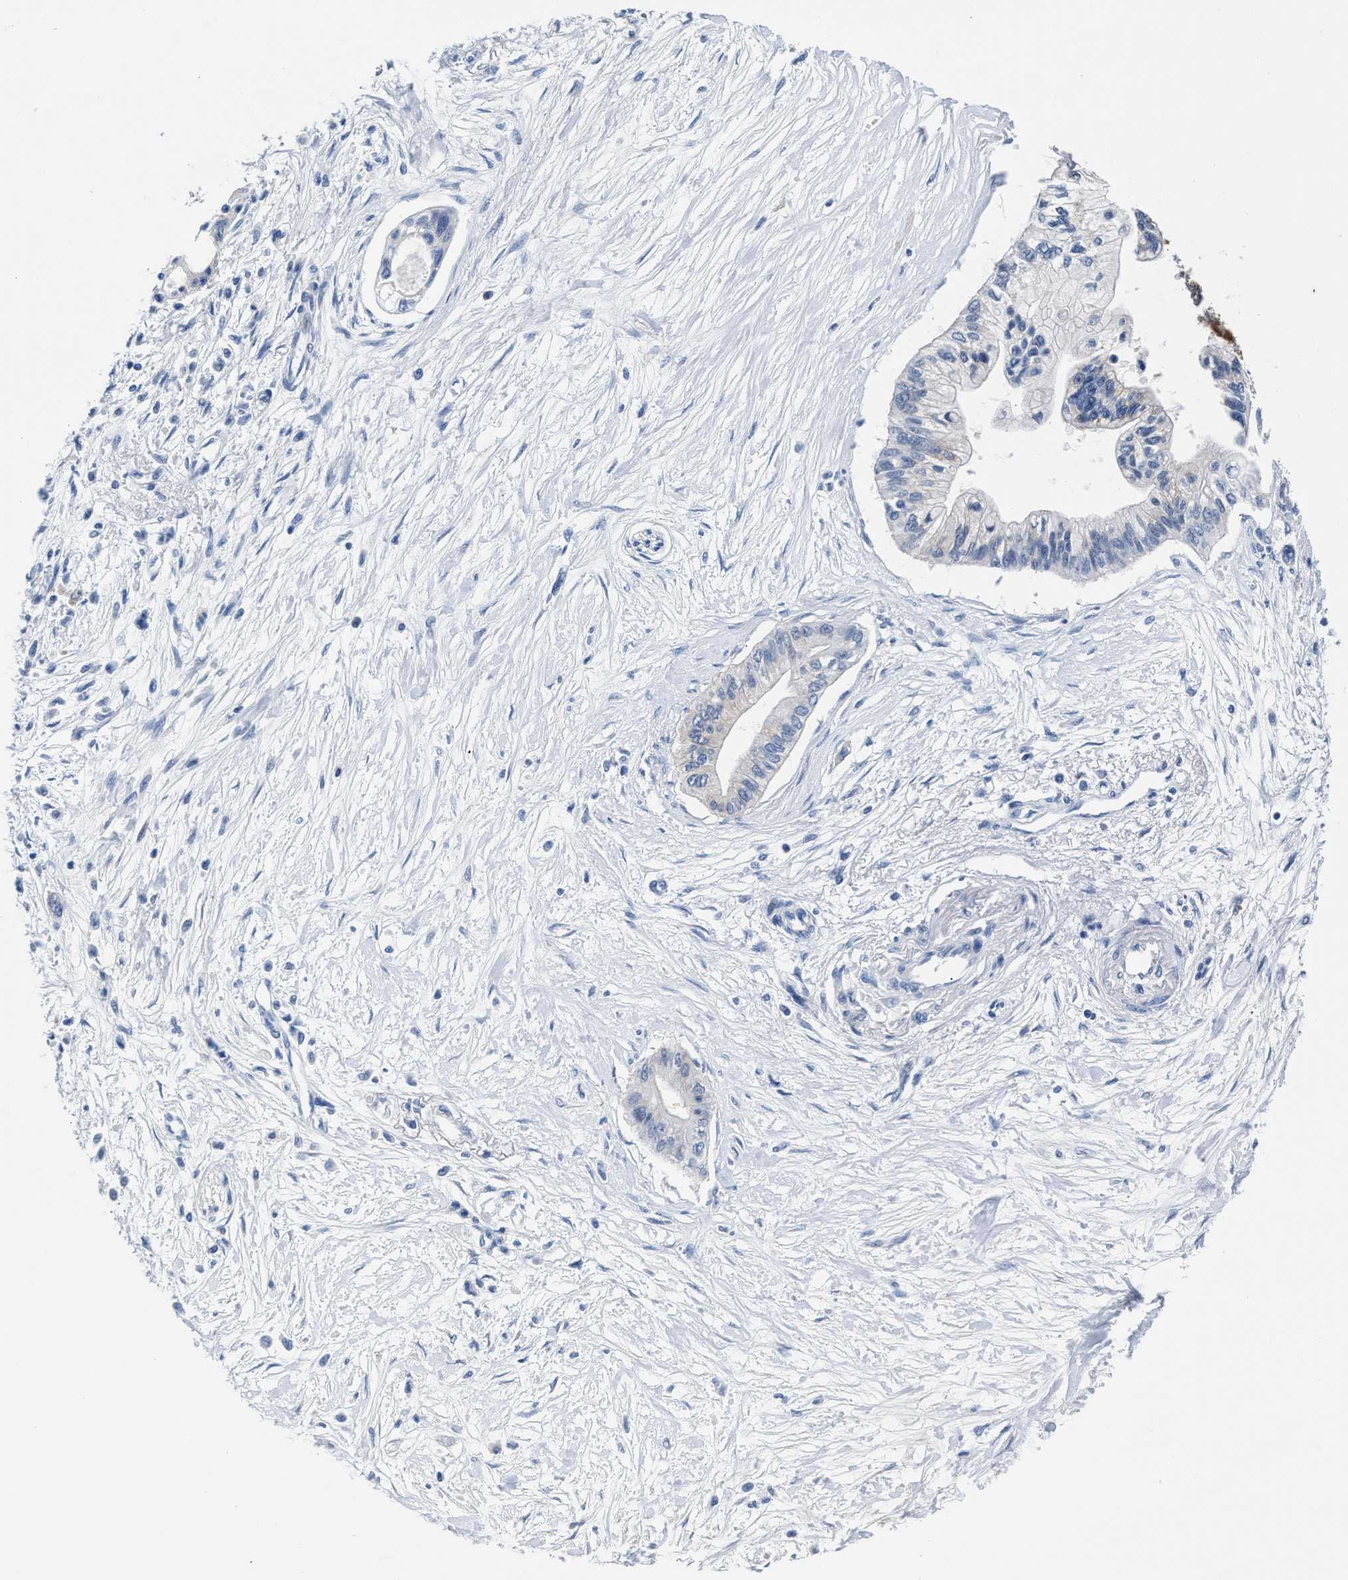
{"staining": {"intensity": "negative", "quantity": "none", "location": "none"}, "tissue": "pancreatic cancer", "cell_type": "Tumor cells", "image_type": "cancer", "snomed": [{"axis": "morphology", "description": "Adenocarcinoma, NOS"}, {"axis": "topography", "description": "Pancreas"}], "caption": "Tumor cells show no significant protein expression in pancreatic cancer.", "gene": "GSTM1", "patient": {"sex": "female", "age": 77}}